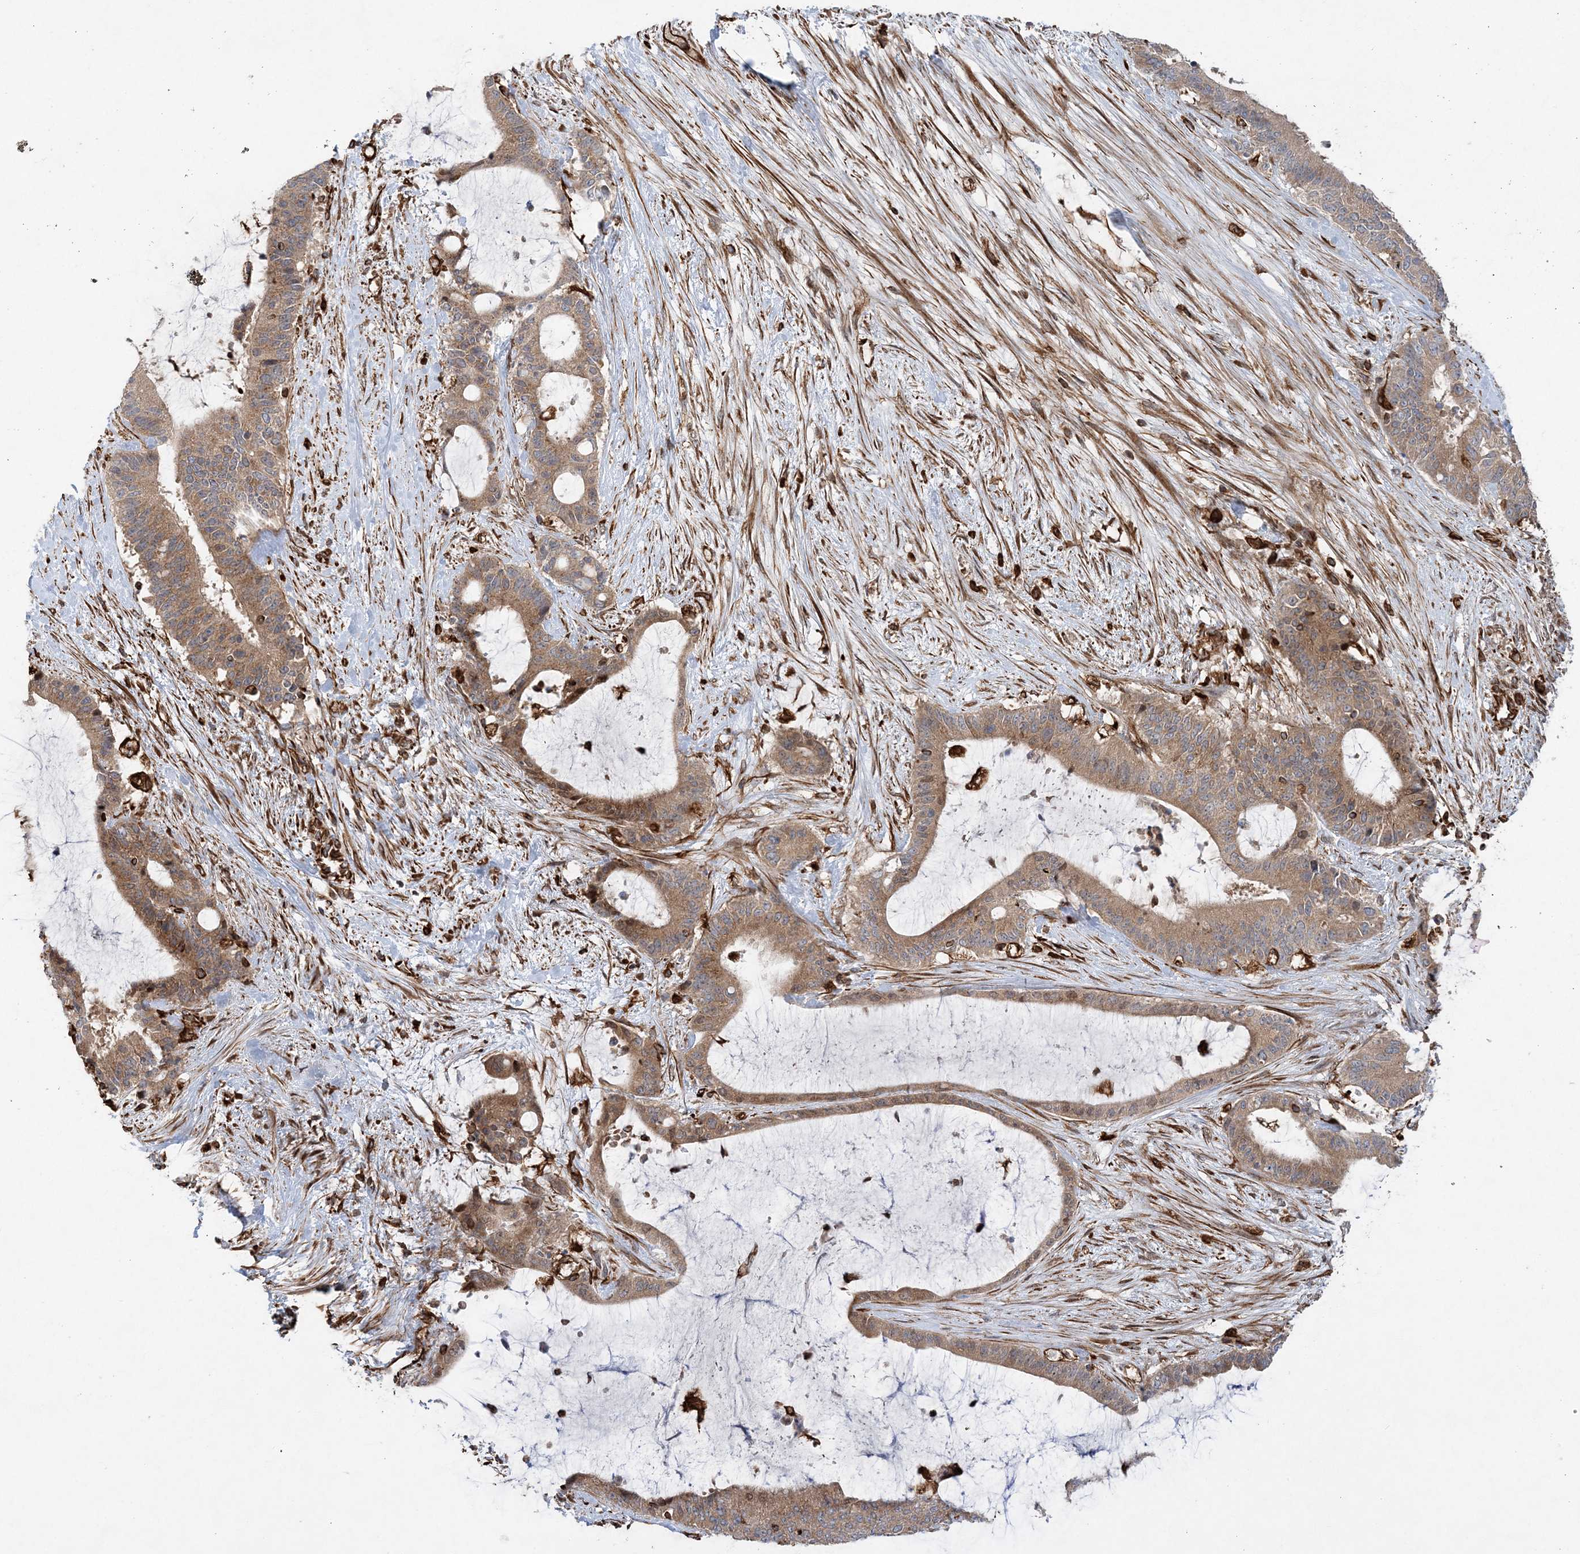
{"staining": {"intensity": "moderate", "quantity": ">75%", "location": "cytoplasmic/membranous"}, "tissue": "liver cancer", "cell_type": "Tumor cells", "image_type": "cancer", "snomed": [{"axis": "morphology", "description": "Normal tissue, NOS"}, {"axis": "morphology", "description": "Cholangiocarcinoma"}, {"axis": "topography", "description": "Liver"}, {"axis": "topography", "description": "Peripheral nerve tissue"}], "caption": "A photomicrograph of human liver cancer (cholangiocarcinoma) stained for a protein reveals moderate cytoplasmic/membranous brown staining in tumor cells.", "gene": "FAM114A2", "patient": {"sex": "female", "age": 73}}